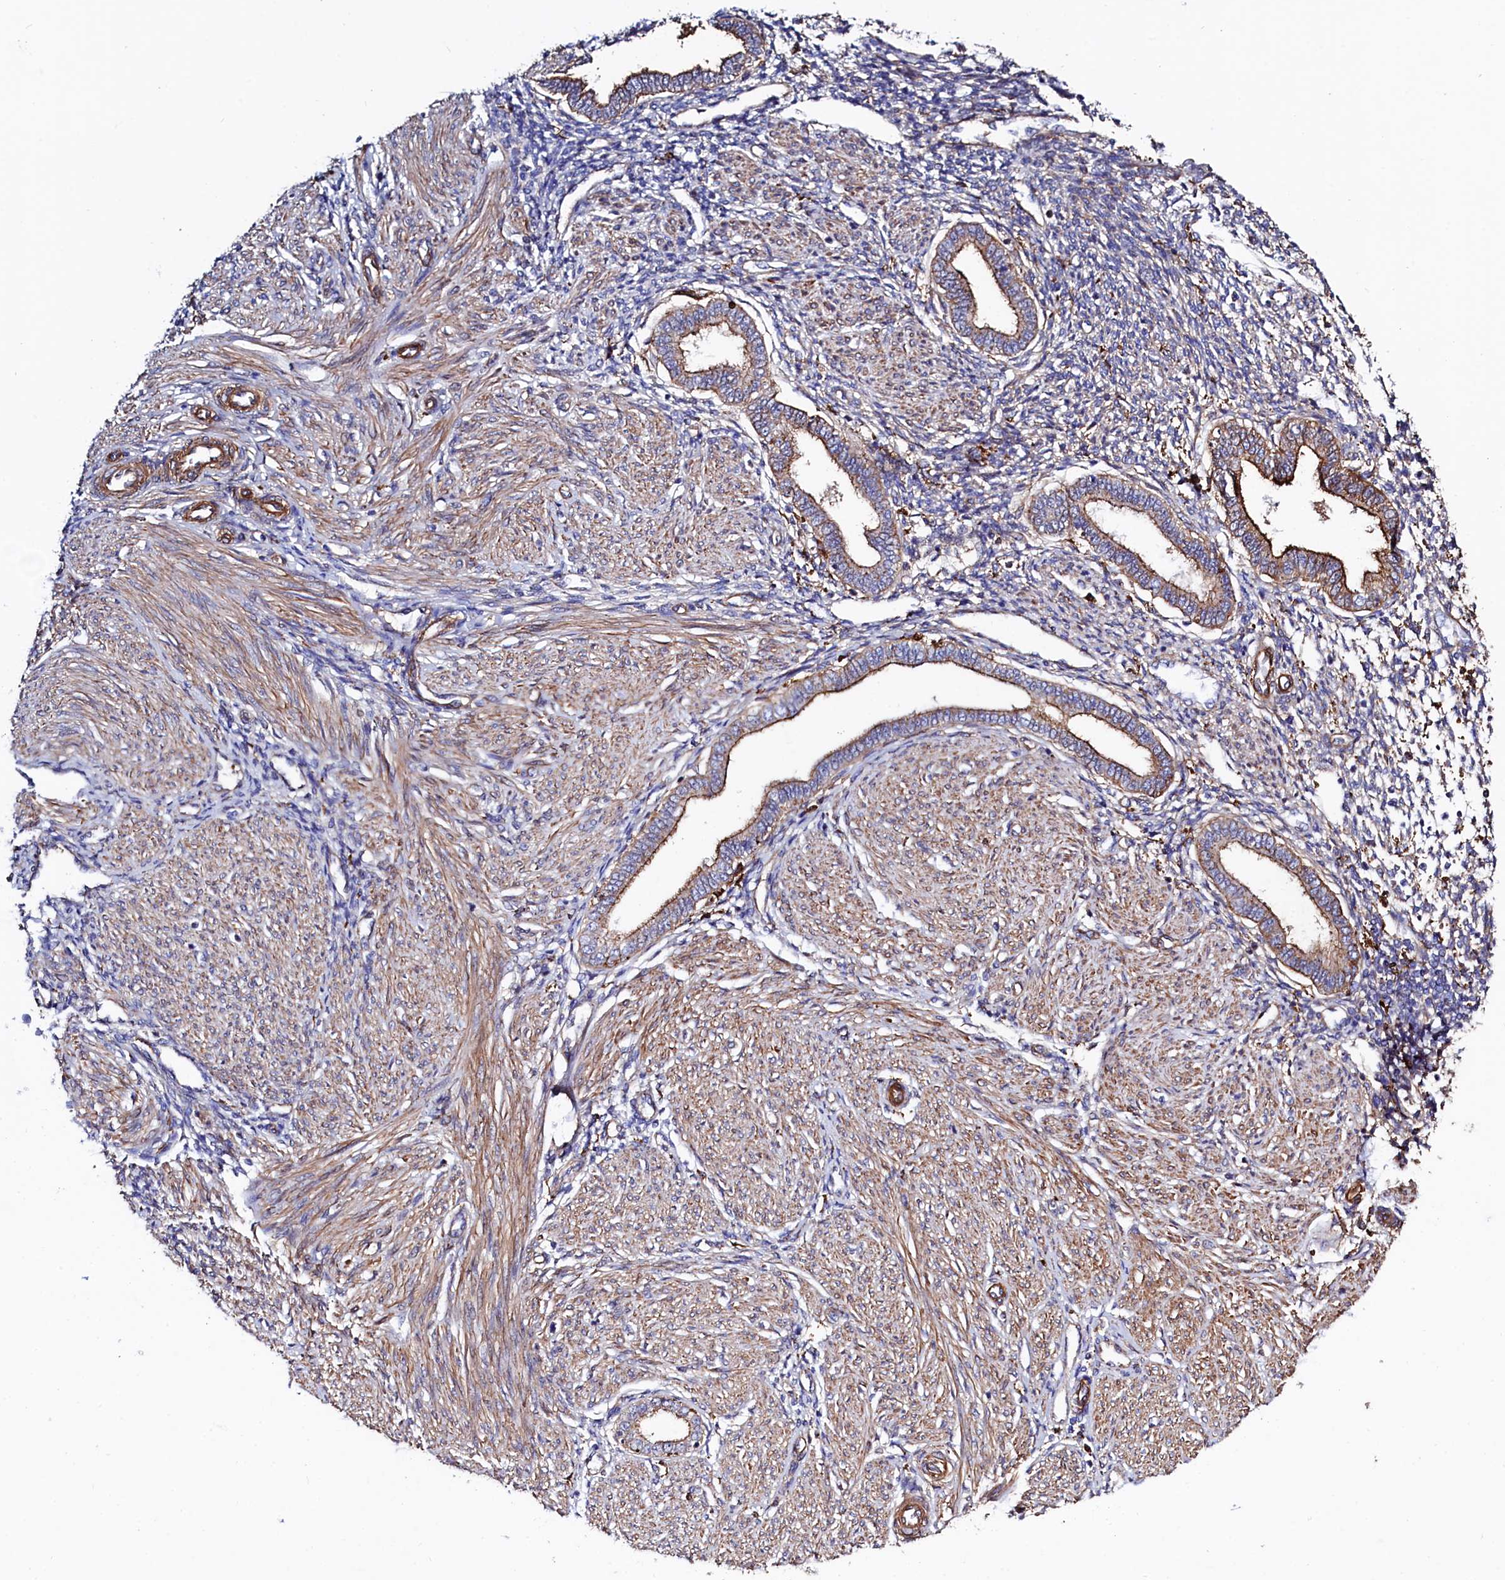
{"staining": {"intensity": "weak", "quantity": "<25%", "location": "cytoplasmic/membranous"}, "tissue": "endometrium", "cell_type": "Cells in endometrial stroma", "image_type": "normal", "snomed": [{"axis": "morphology", "description": "Normal tissue, NOS"}, {"axis": "topography", "description": "Endometrium"}], "caption": "Photomicrograph shows no significant protein expression in cells in endometrial stroma of unremarkable endometrium. (Brightfield microscopy of DAB immunohistochemistry (IHC) at high magnification).", "gene": "STAMBPL1", "patient": {"sex": "female", "age": 53}}